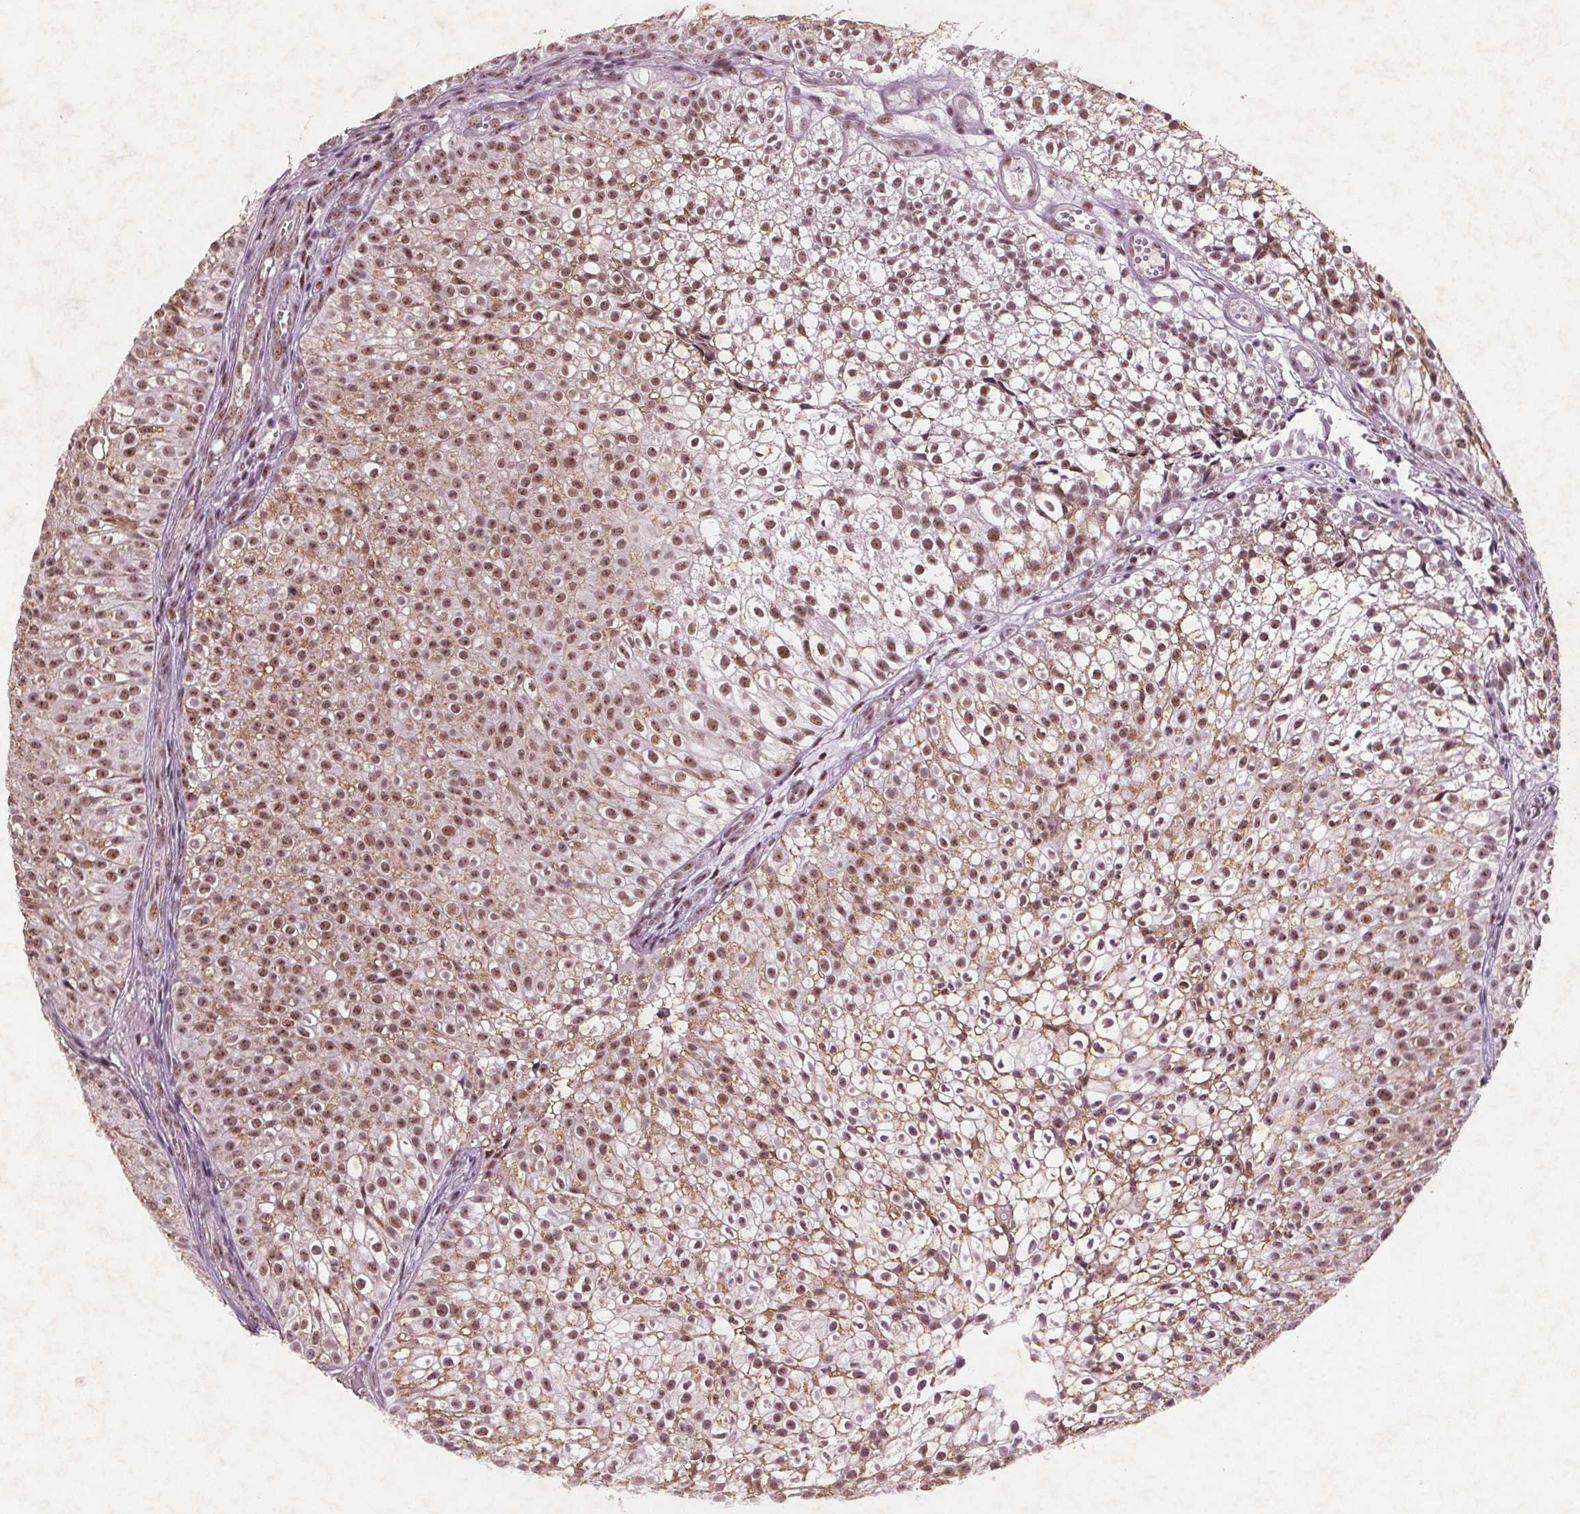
{"staining": {"intensity": "moderate", "quantity": "25%-75%", "location": "nuclear"}, "tissue": "urothelial cancer", "cell_type": "Tumor cells", "image_type": "cancer", "snomed": [{"axis": "morphology", "description": "Urothelial carcinoma, Low grade"}, {"axis": "topography", "description": "Urinary bladder"}], "caption": "The photomicrograph demonstrates immunohistochemical staining of urothelial carcinoma (low-grade). There is moderate nuclear expression is seen in approximately 25%-75% of tumor cells. (DAB (3,3'-diaminobenzidine) IHC, brown staining for protein, blue staining for nuclei).", "gene": "RPS6KA2", "patient": {"sex": "male", "age": 70}}